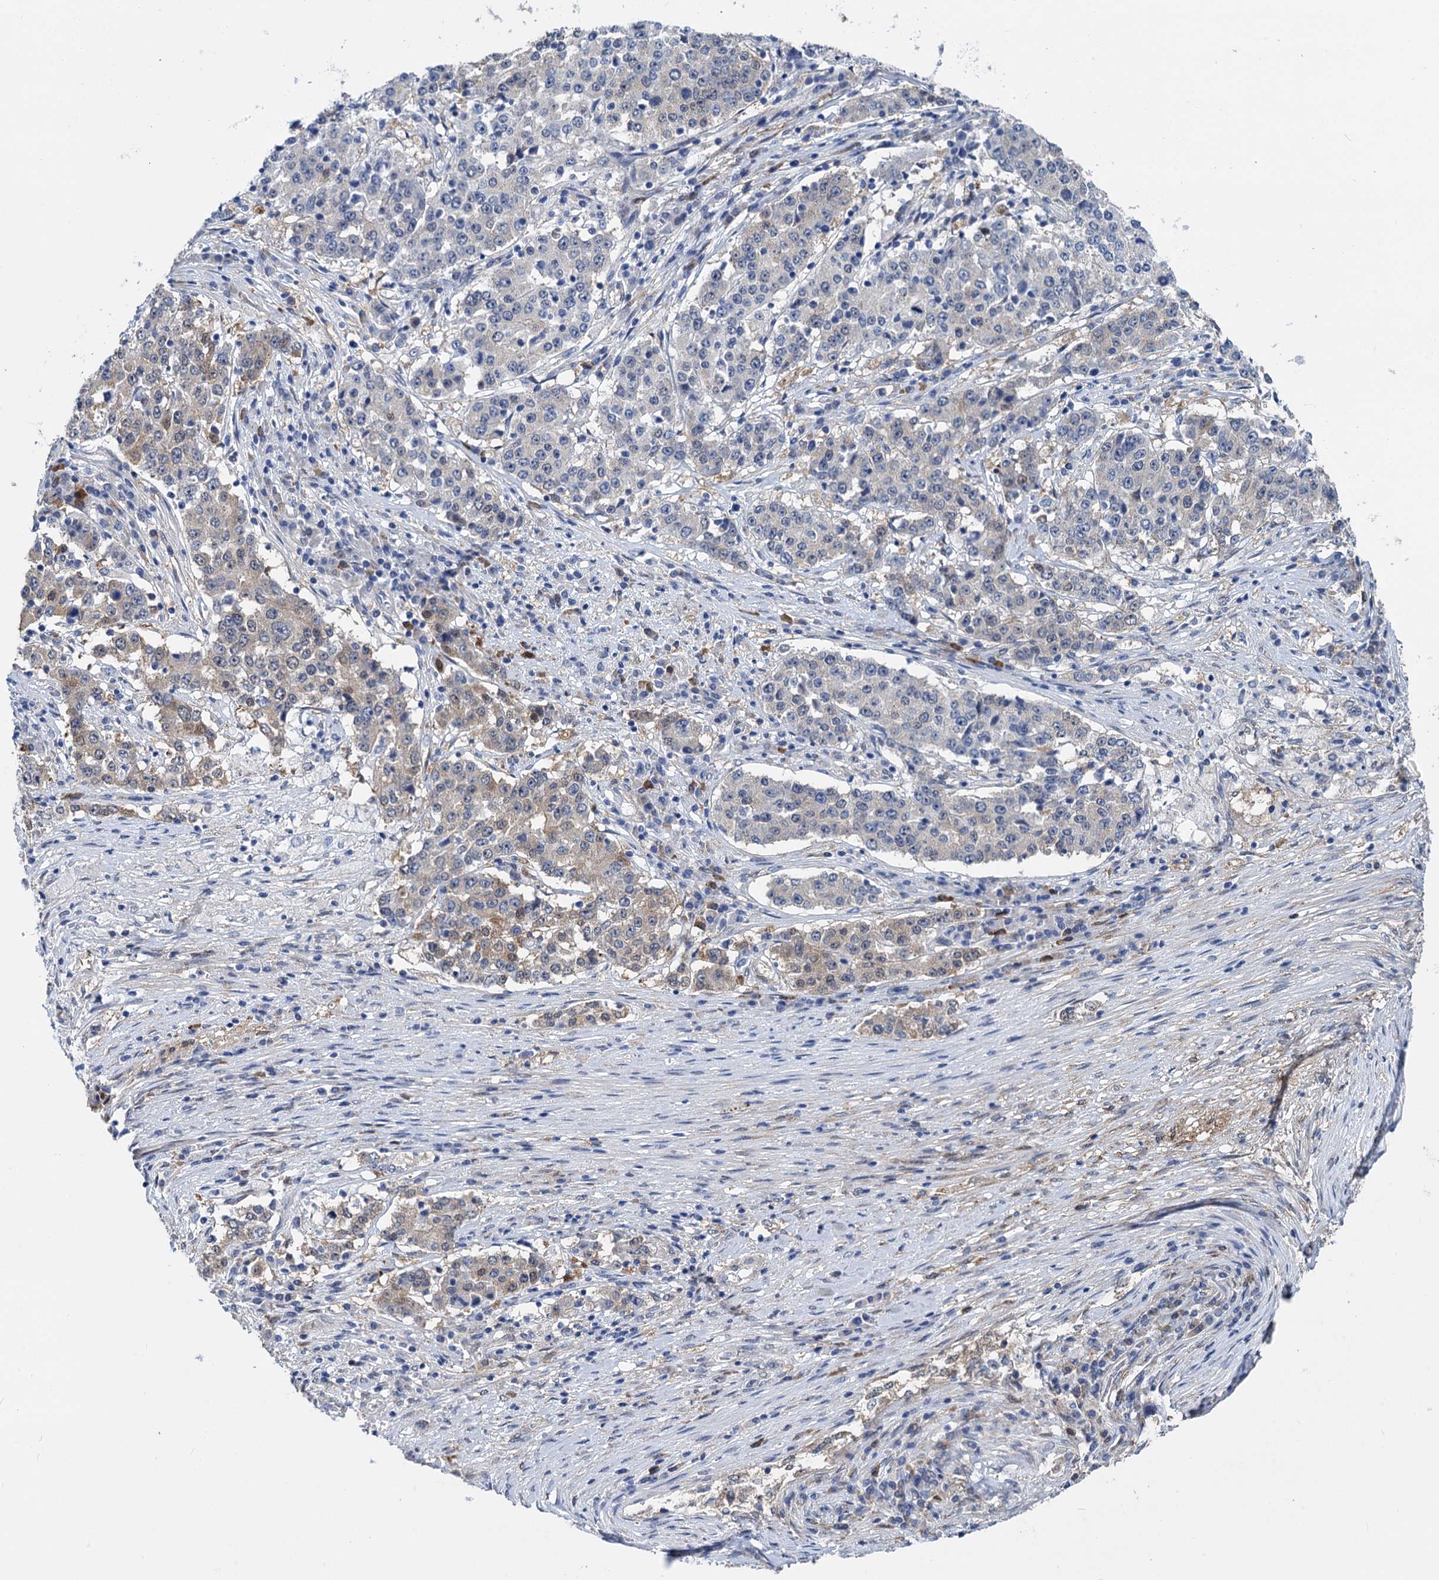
{"staining": {"intensity": "weak", "quantity": "<25%", "location": "cytoplasmic/membranous"}, "tissue": "stomach cancer", "cell_type": "Tumor cells", "image_type": "cancer", "snomed": [{"axis": "morphology", "description": "Adenocarcinoma, NOS"}, {"axis": "topography", "description": "Stomach"}], "caption": "Tumor cells show no significant protein staining in adenocarcinoma (stomach). (Immunohistochemistry (ihc), brightfield microscopy, high magnification).", "gene": "GSTM3", "patient": {"sex": "male", "age": 59}}